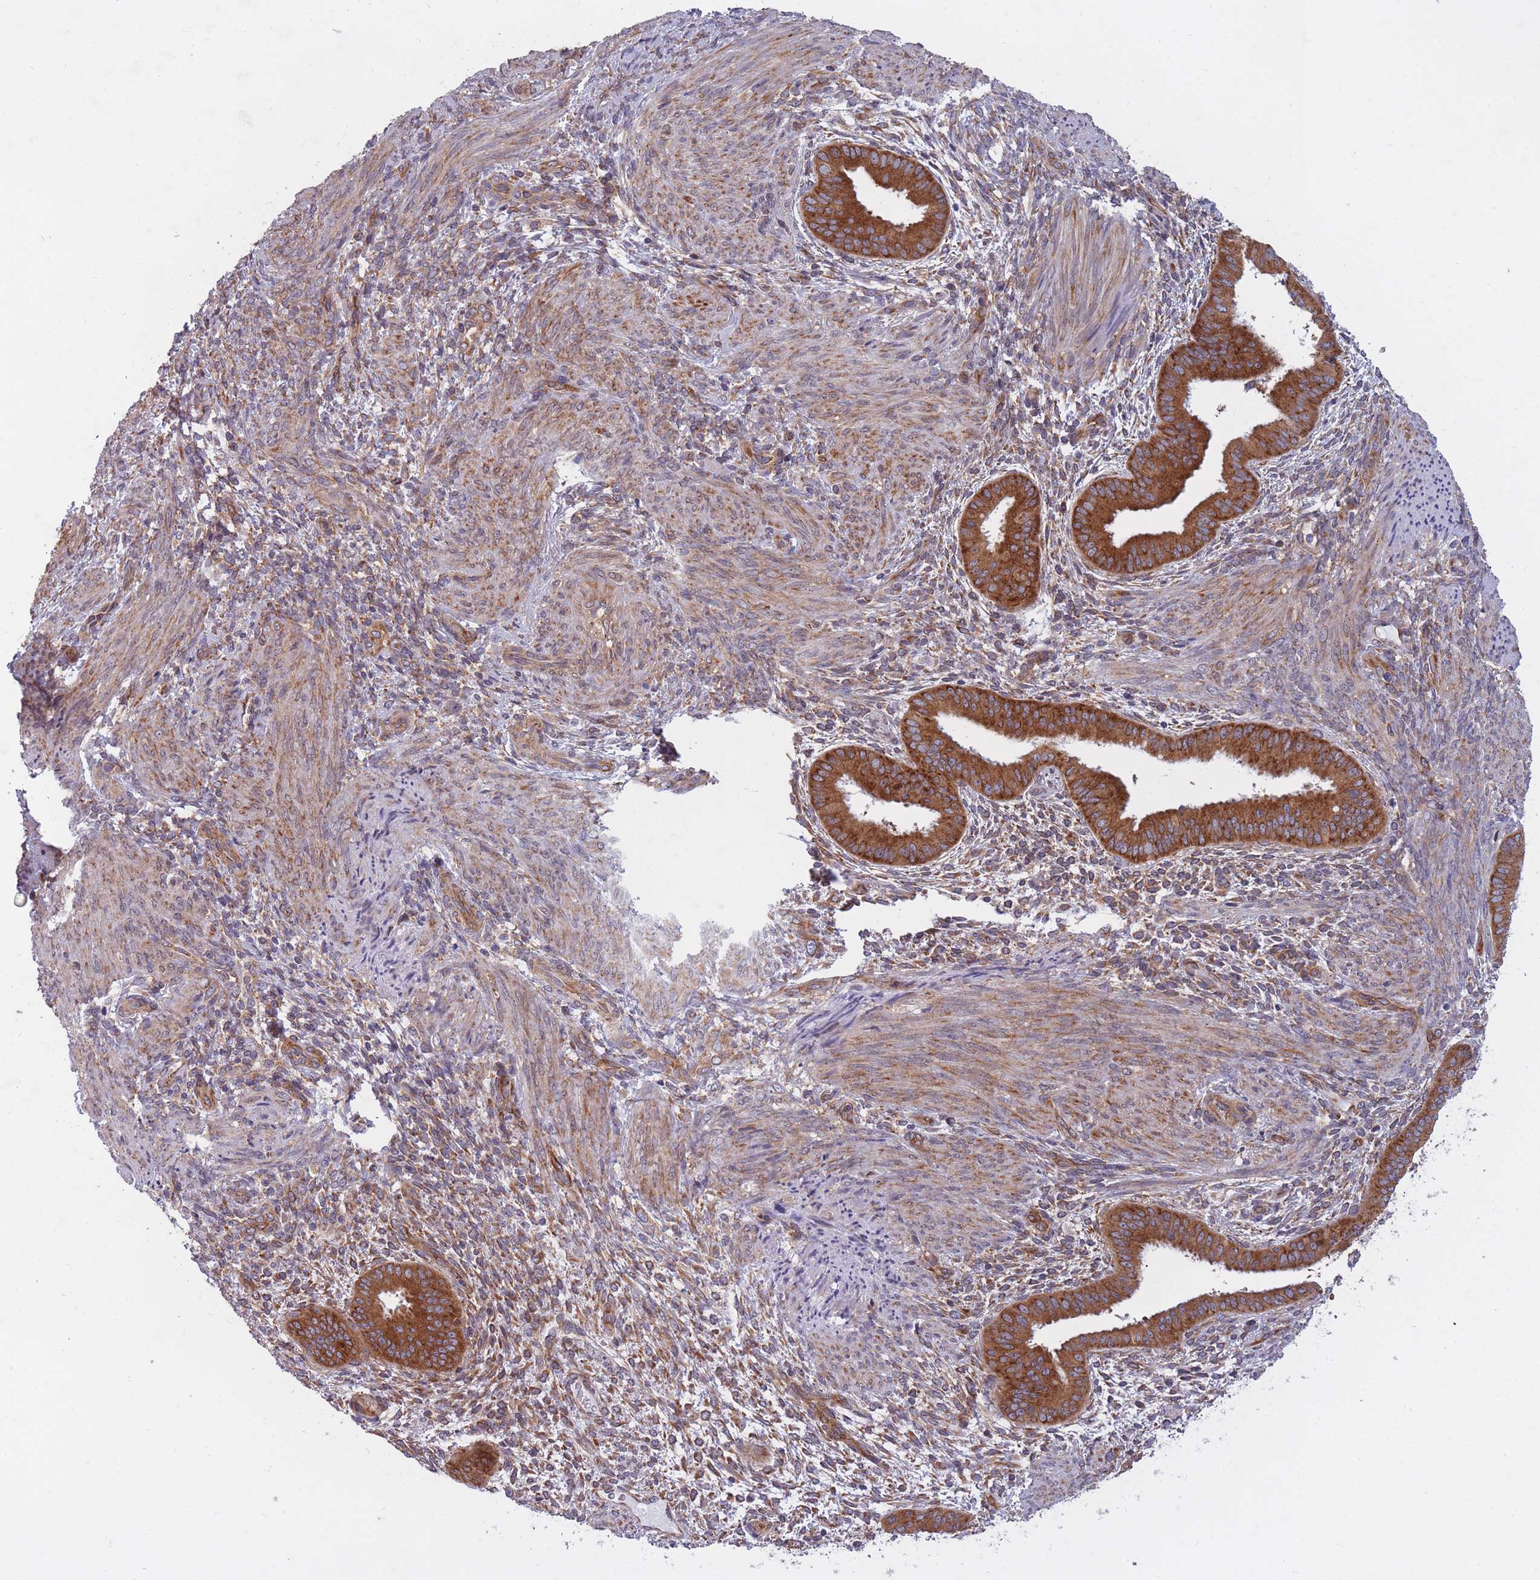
{"staining": {"intensity": "moderate", "quantity": "<25%", "location": "cytoplasmic/membranous"}, "tissue": "endometrium", "cell_type": "Cells in endometrial stroma", "image_type": "normal", "snomed": [{"axis": "morphology", "description": "Normal tissue, NOS"}, {"axis": "topography", "description": "Endometrium"}], "caption": "Protein staining reveals moderate cytoplasmic/membranous expression in about <25% of cells in endometrial stroma in benign endometrium.", "gene": "CCDC124", "patient": {"sex": "female", "age": 36}}